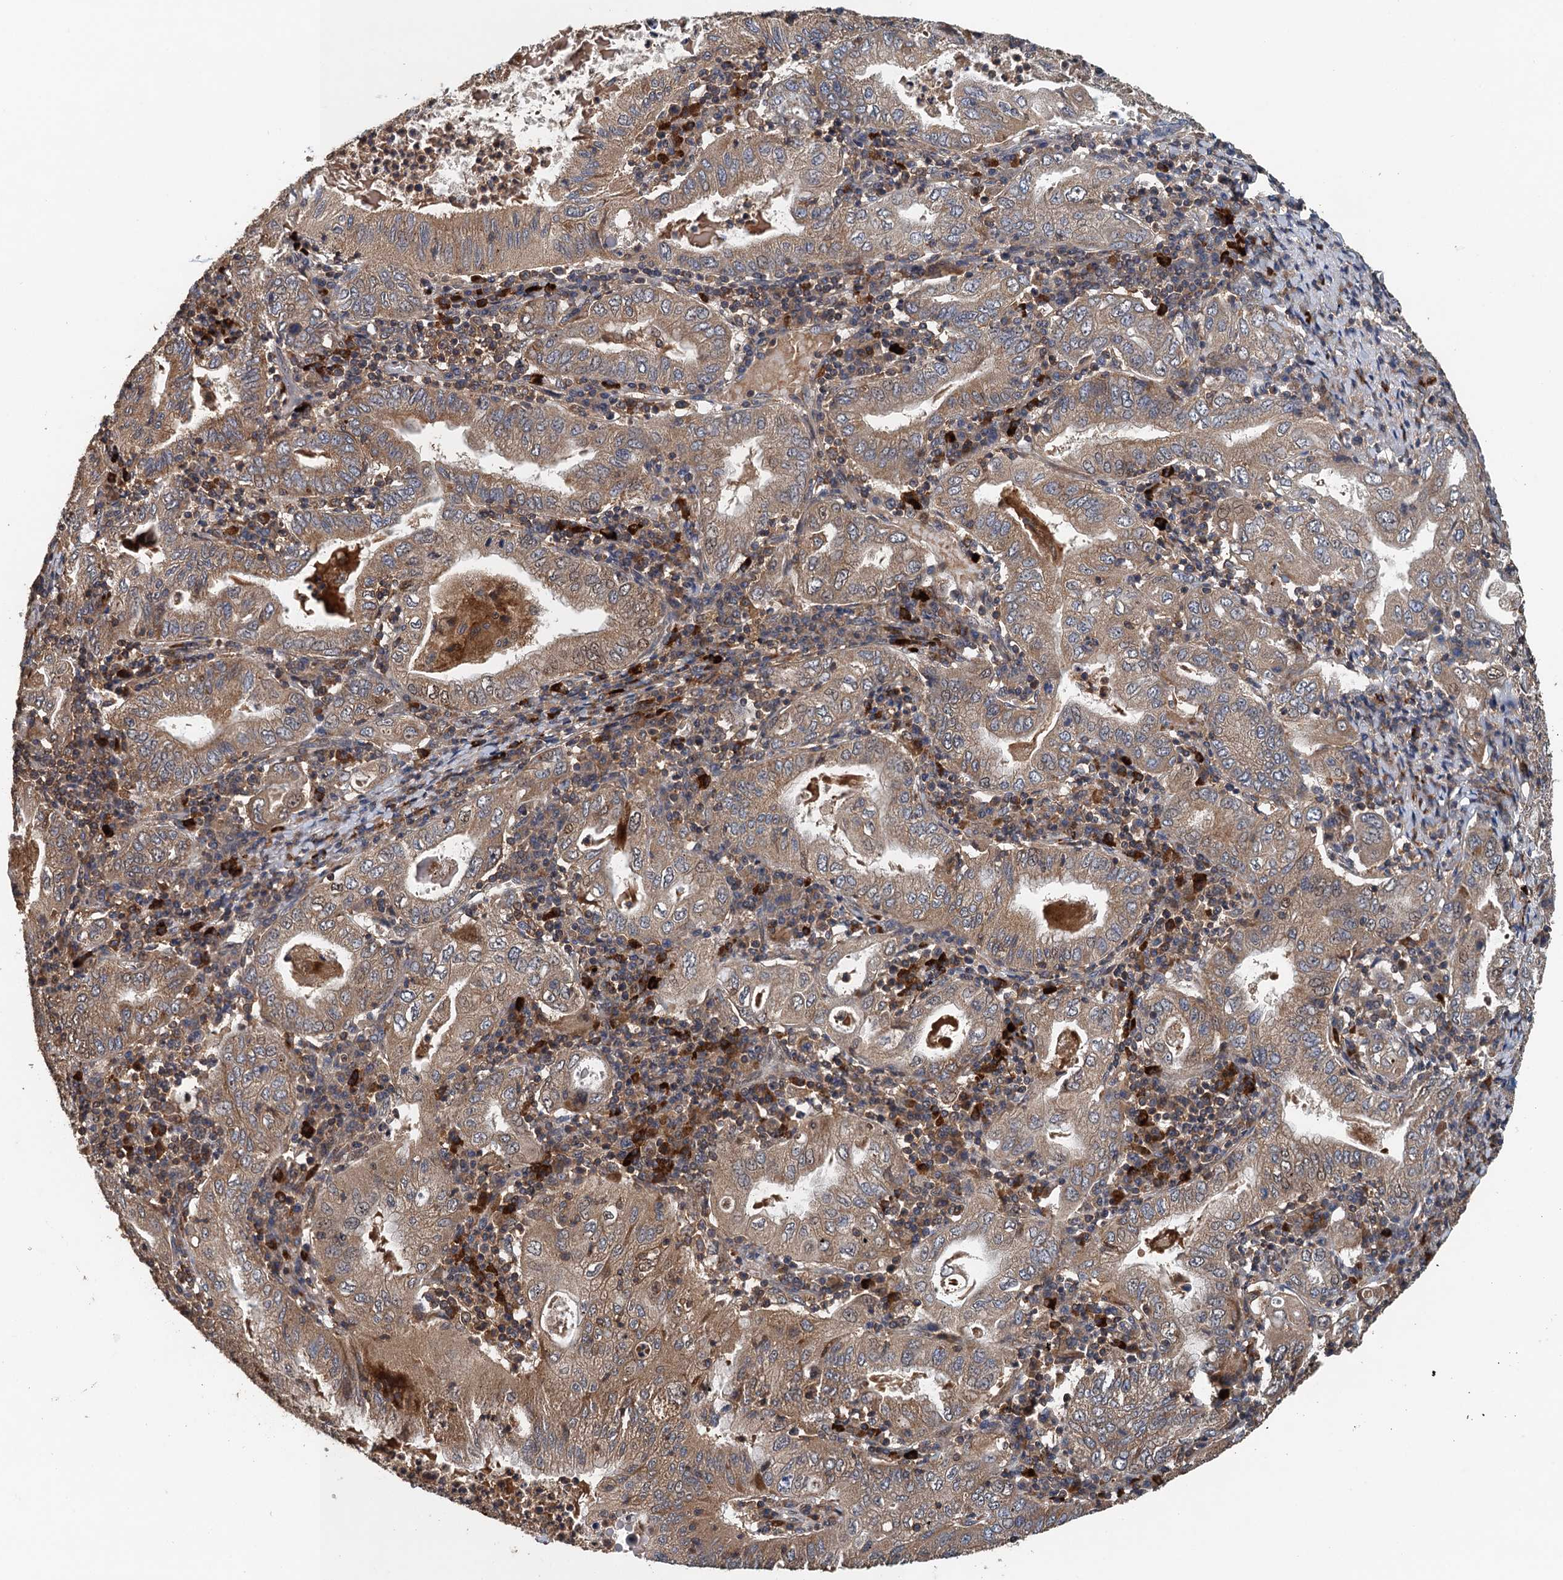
{"staining": {"intensity": "moderate", "quantity": ">75%", "location": "cytoplasmic/membranous"}, "tissue": "stomach cancer", "cell_type": "Tumor cells", "image_type": "cancer", "snomed": [{"axis": "morphology", "description": "Normal tissue, NOS"}, {"axis": "morphology", "description": "Adenocarcinoma, NOS"}, {"axis": "topography", "description": "Esophagus"}, {"axis": "topography", "description": "Stomach, upper"}, {"axis": "topography", "description": "Peripheral nerve tissue"}], "caption": "A brown stain highlights moderate cytoplasmic/membranous positivity of a protein in stomach cancer tumor cells.", "gene": "BORCS5", "patient": {"sex": "male", "age": 62}}